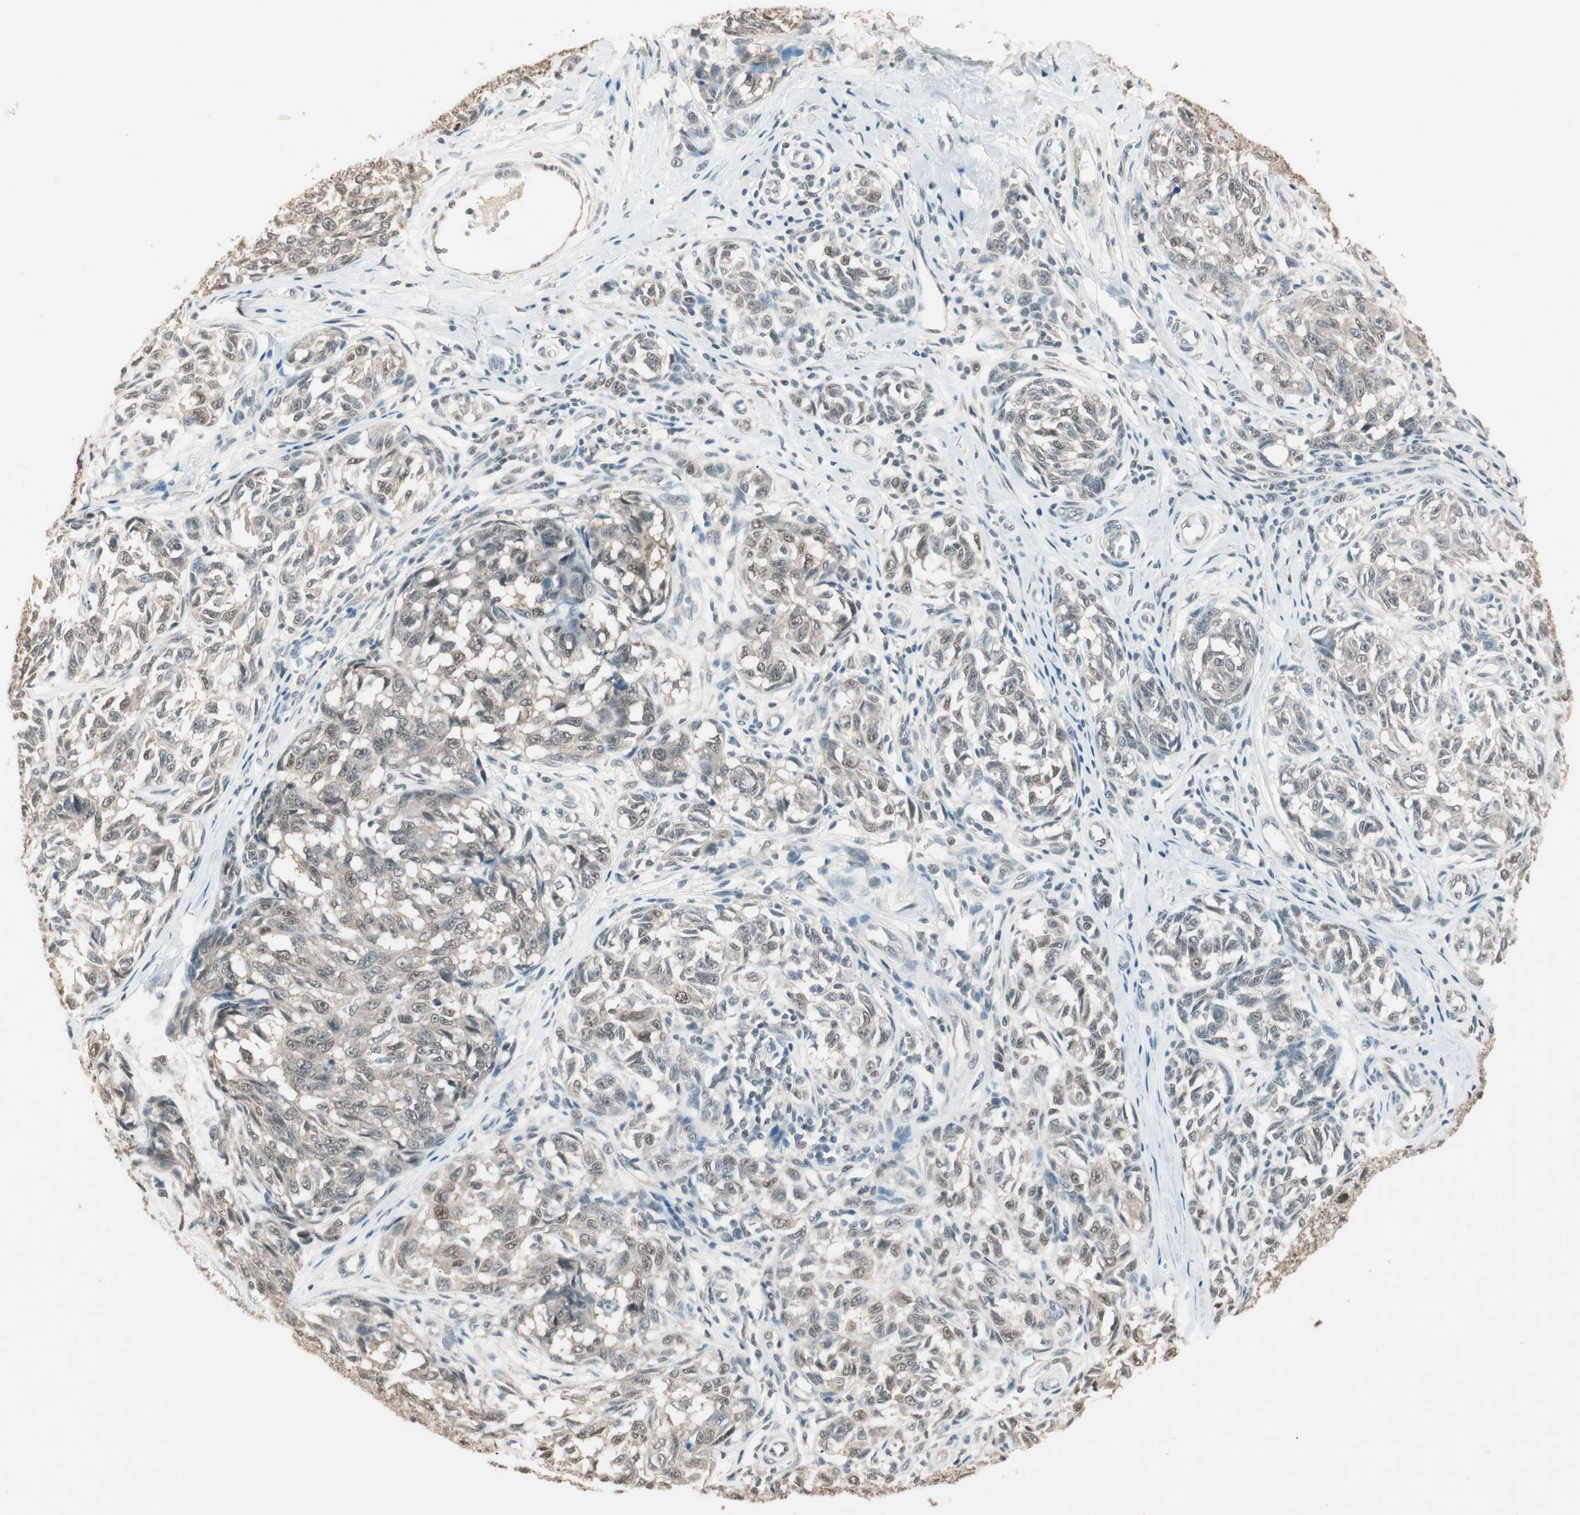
{"staining": {"intensity": "weak", "quantity": "<25%", "location": "cytoplasmic/membranous,nuclear"}, "tissue": "melanoma", "cell_type": "Tumor cells", "image_type": "cancer", "snomed": [{"axis": "morphology", "description": "Malignant melanoma, NOS"}, {"axis": "topography", "description": "Skin"}], "caption": "Immunohistochemistry (IHC) micrograph of human melanoma stained for a protein (brown), which exhibits no staining in tumor cells.", "gene": "USP5", "patient": {"sex": "female", "age": 64}}